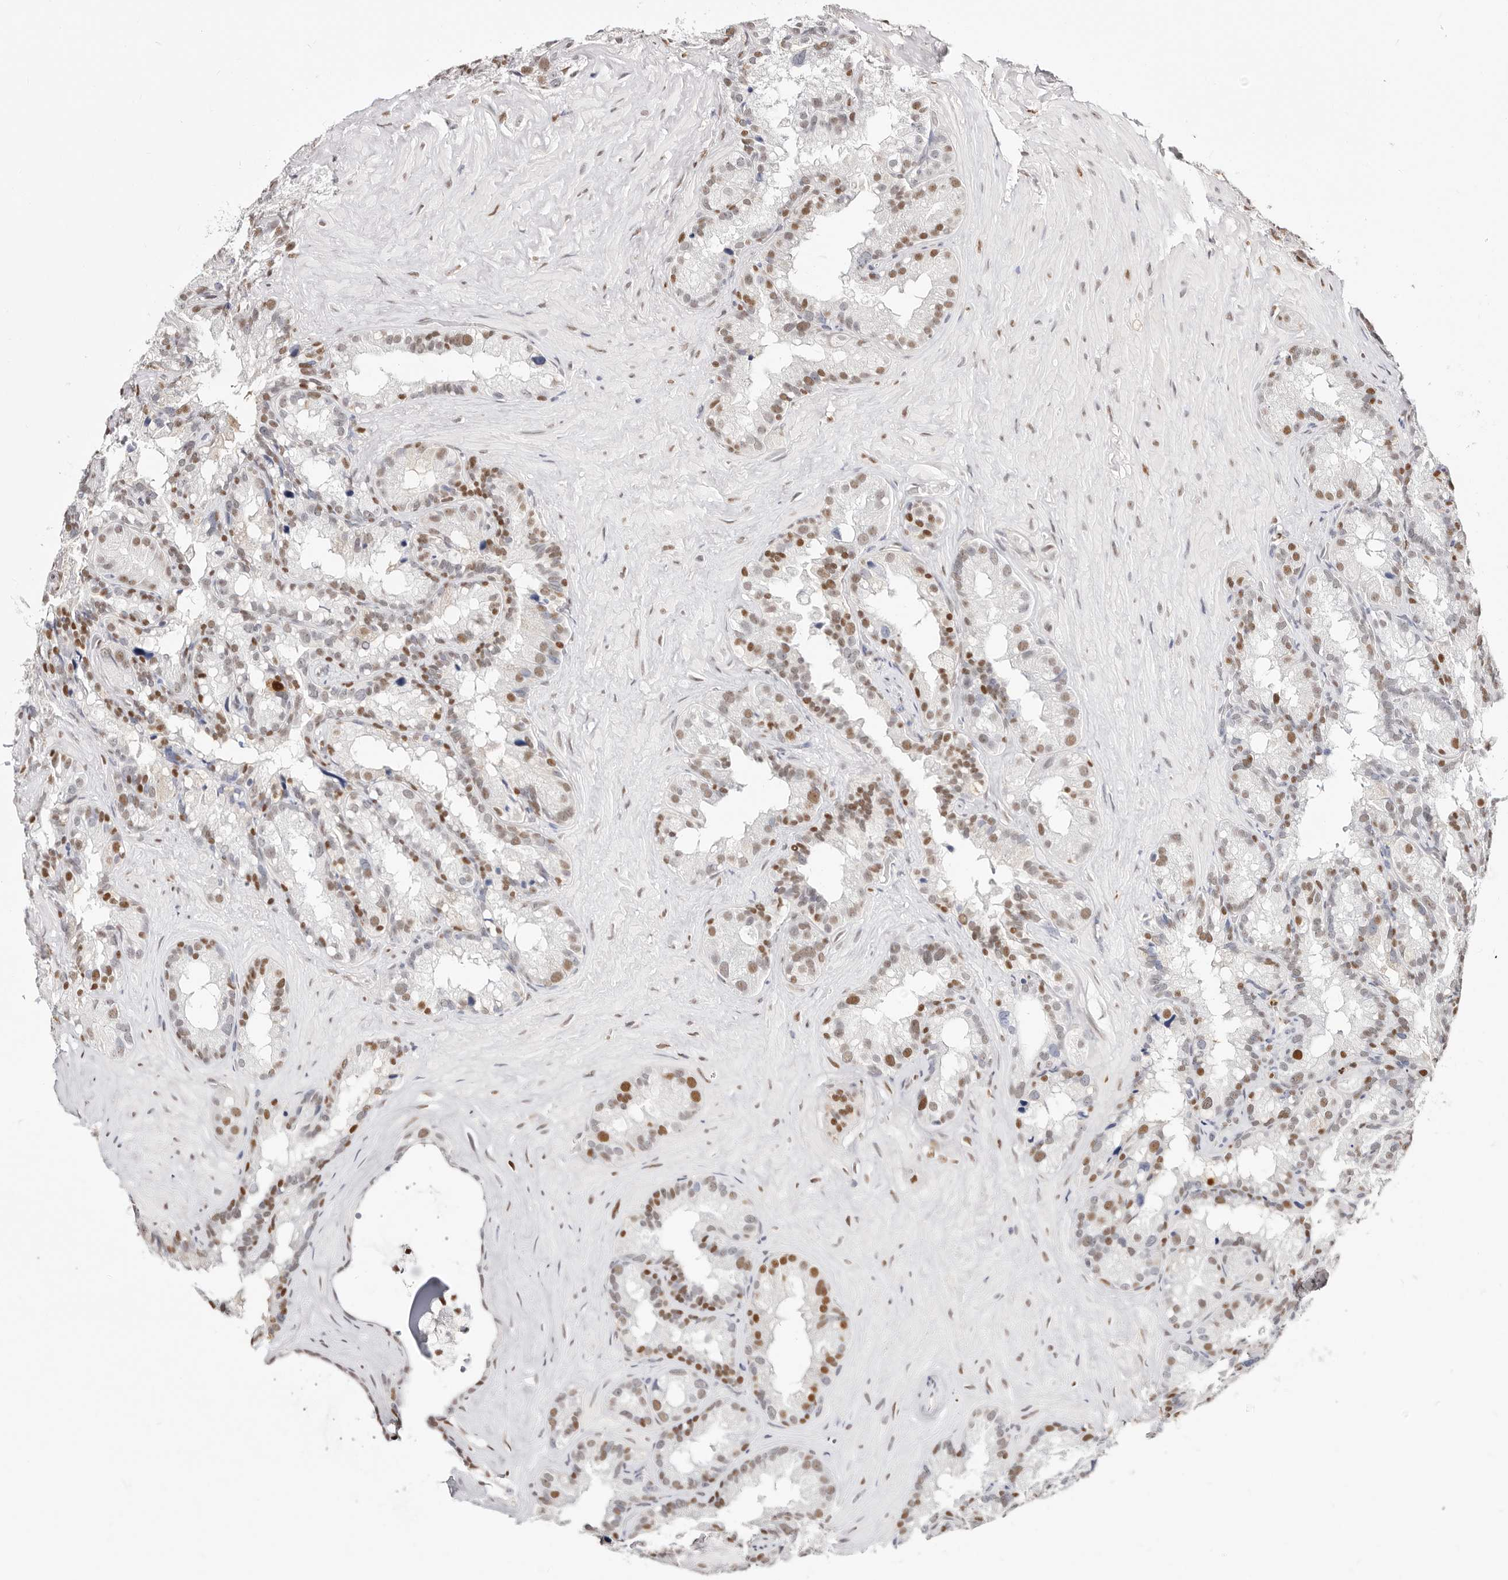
{"staining": {"intensity": "moderate", "quantity": "25%-75%", "location": "nuclear"}, "tissue": "seminal vesicle", "cell_type": "Glandular cells", "image_type": "normal", "snomed": [{"axis": "morphology", "description": "Normal tissue, NOS"}, {"axis": "topography", "description": "Prostate"}, {"axis": "topography", "description": "Seminal veicle"}], "caption": "Seminal vesicle was stained to show a protein in brown. There is medium levels of moderate nuclear staining in about 25%-75% of glandular cells.", "gene": "TKT", "patient": {"sex": "male", "age": 68}}